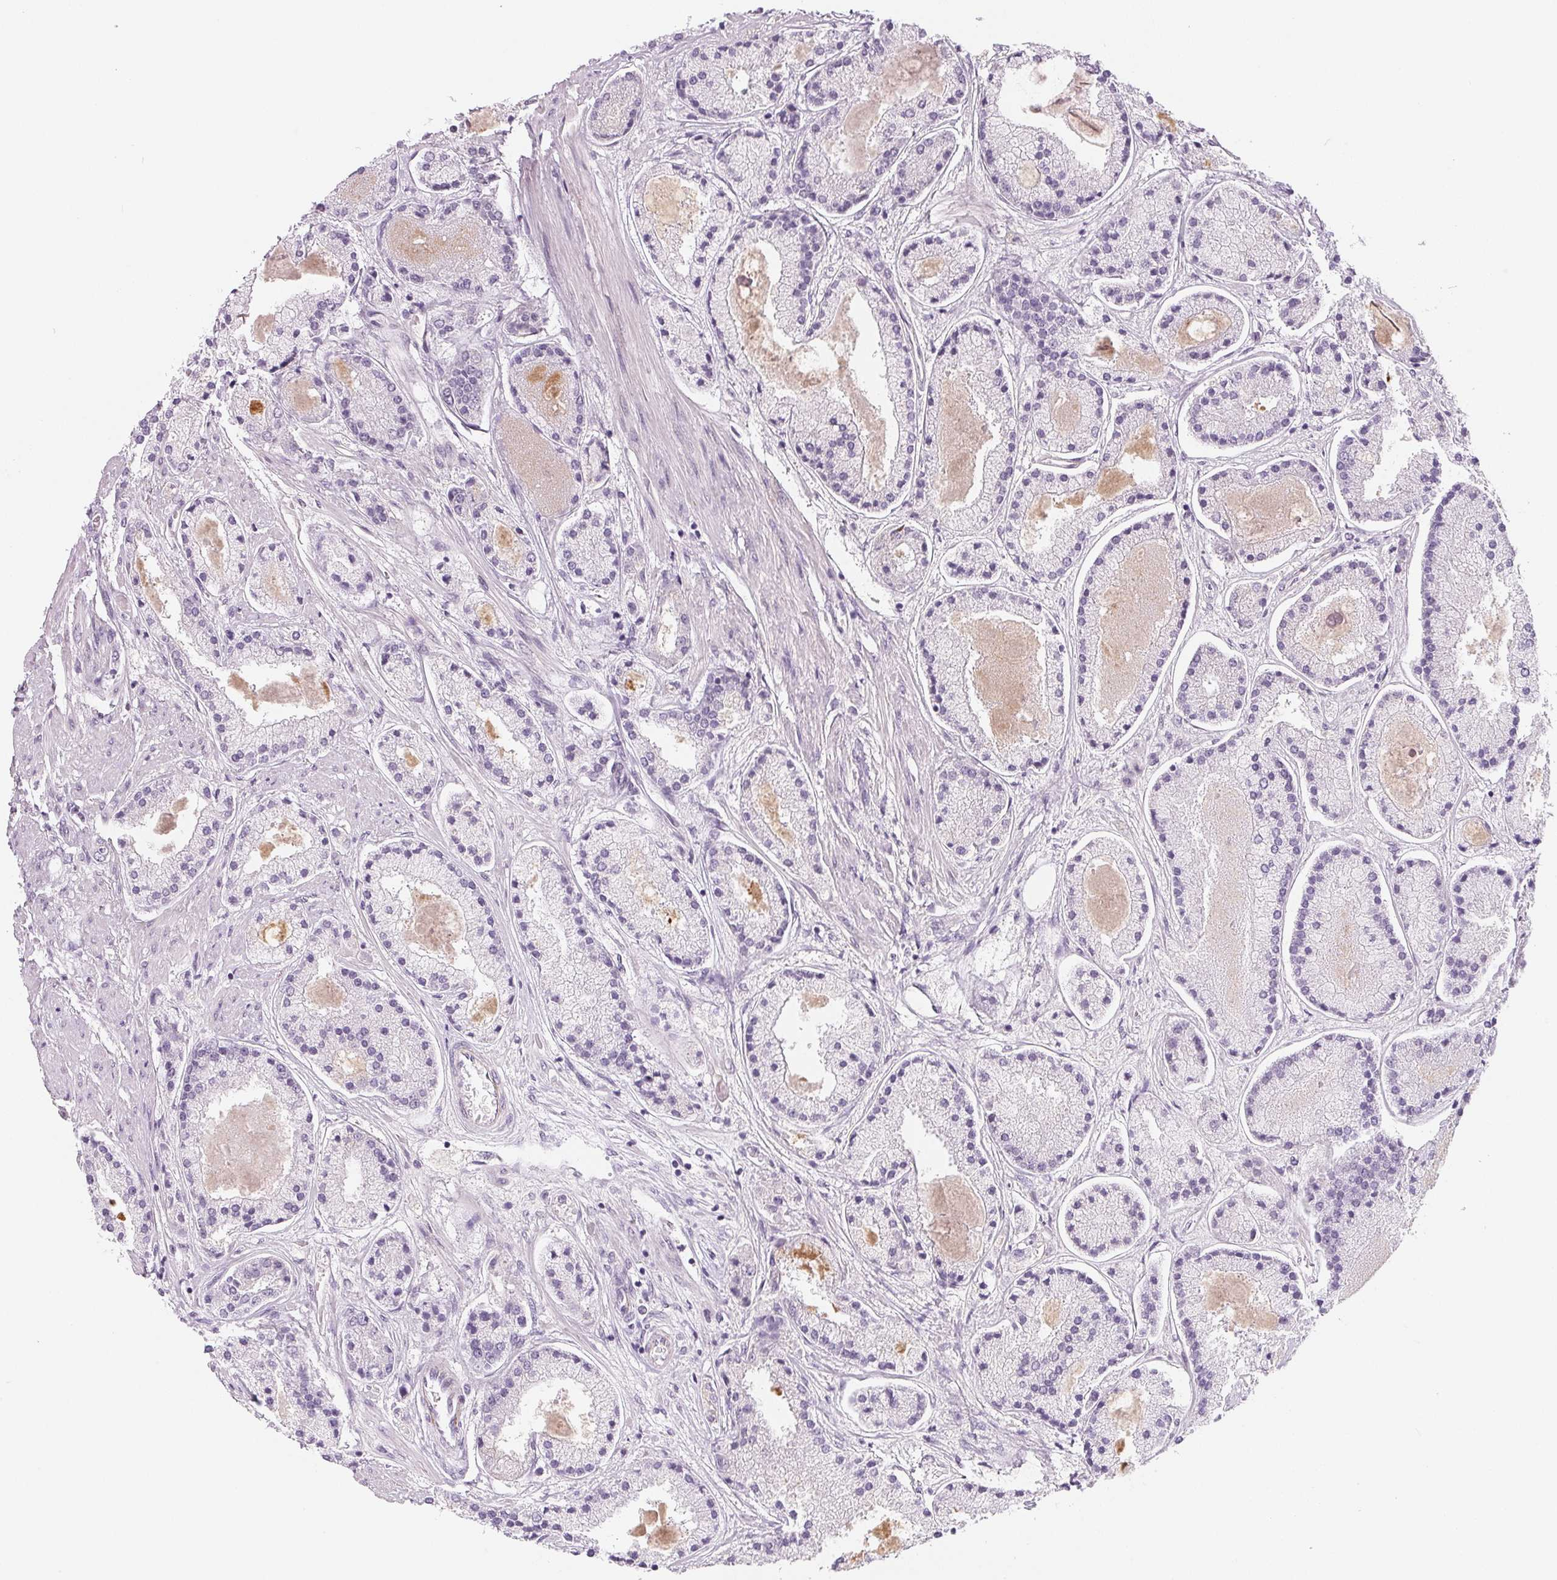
{"staining": {"intensity": "negative", "quantity": "none", "location": "none"}, "tissue": "prostate cancer", "cell_type": "Tumor cells", "image_type": "cancer", "snomed": [{"axis": "morphology", "description": "Adenocarcinoma, High grade"}, {"axis": "topography", "description": "Prostate"}], "caption": "The histopathology image displays no significant expression in tumor cells of adenocarcinoma (high-grade) (prostate).", "gene": "CFC1", "patient": {"sex": "male", "age": 67}}